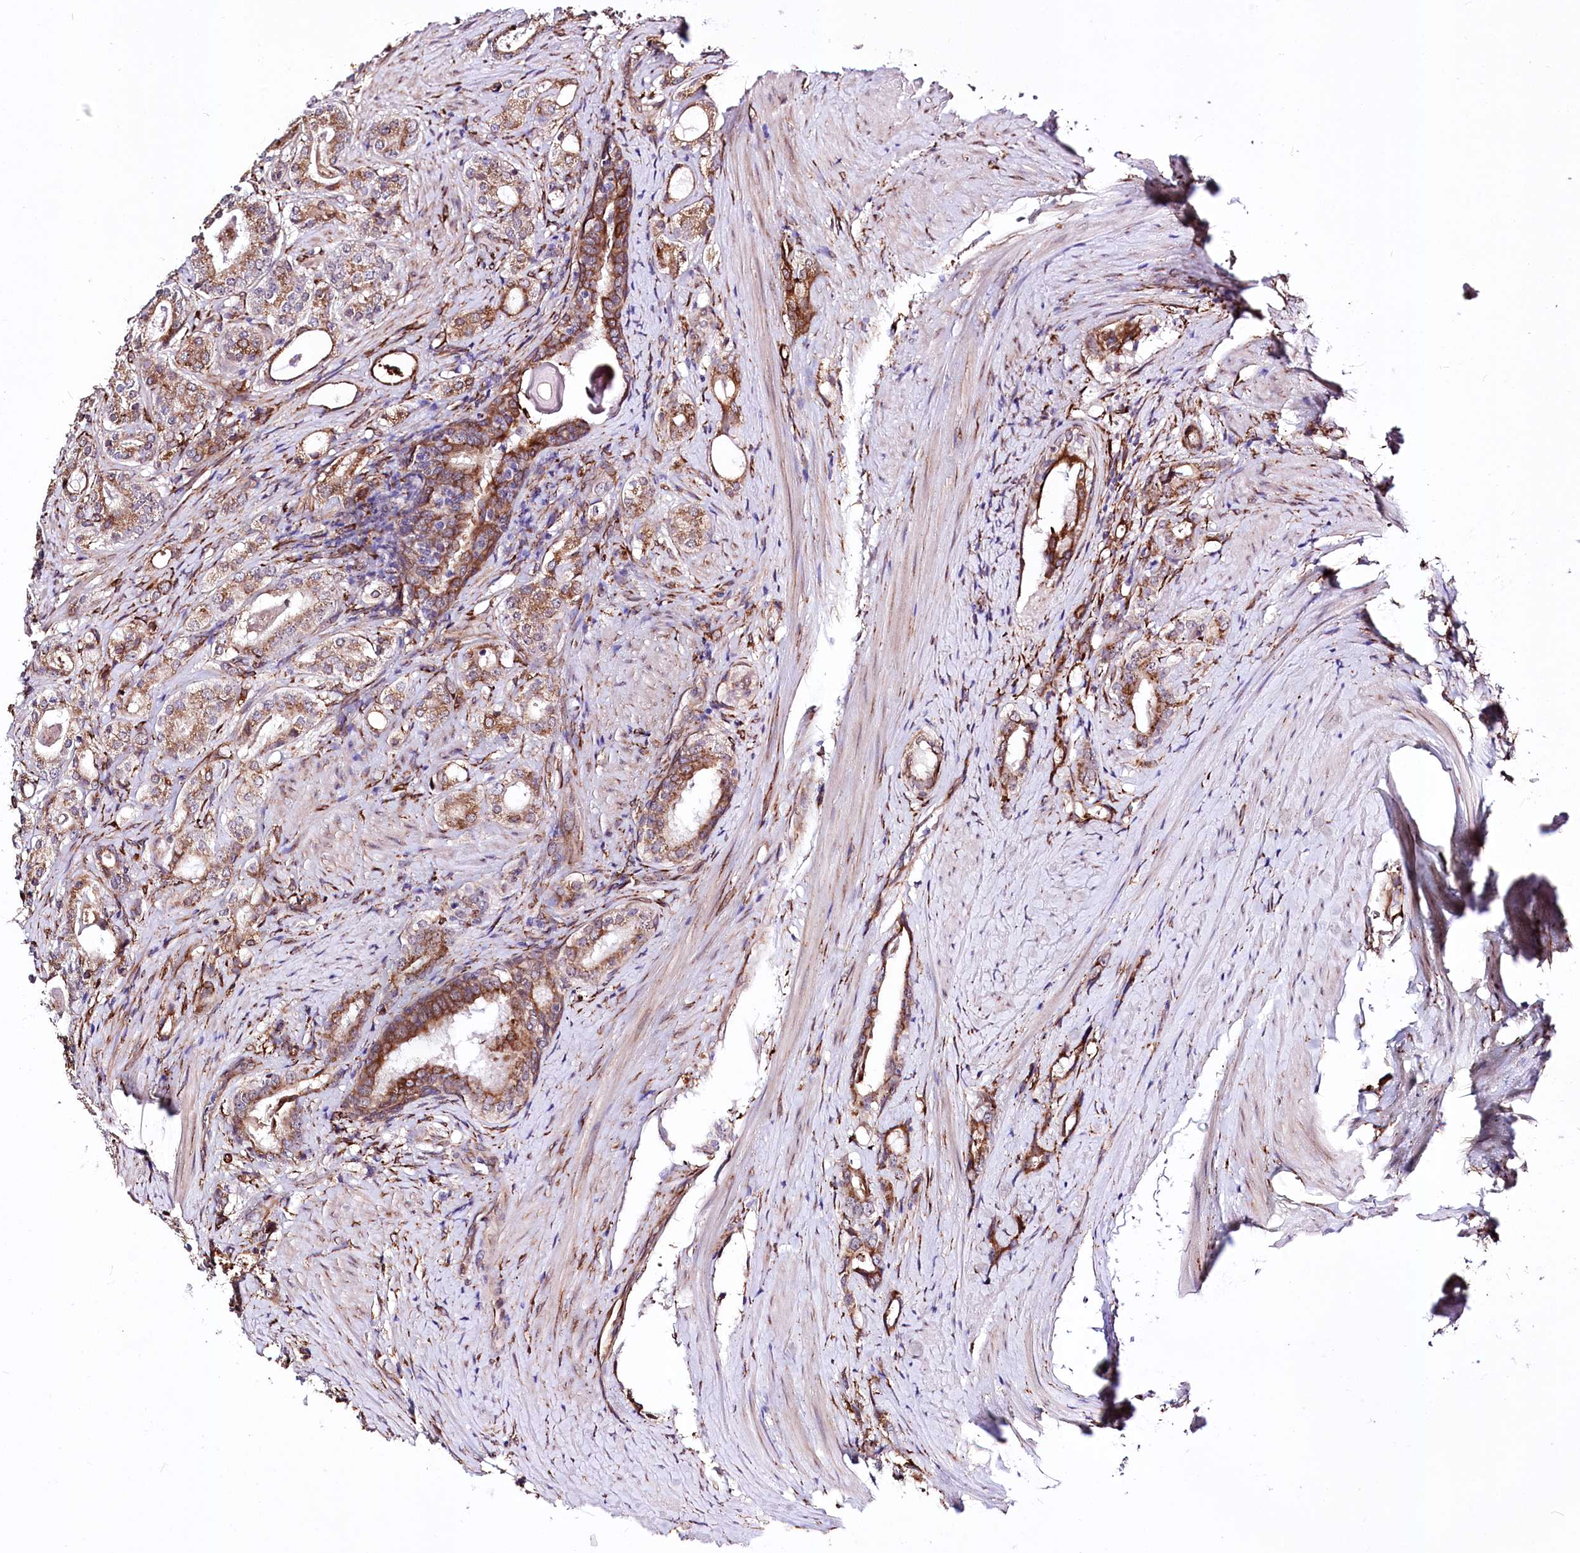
{"staining": {"intensity": "moderate", "quantity": ">75%", "location": "cytoplasmic/membranous"}, "tissue": "prostate cancer", "cell_type": "Tumor cells", "image_type": "cancer", "snomed": [{"axis": "morphology", "description": "Adenocarcinoma, High grade"}, {"axis": "topography", "description": "Prostate"}], "caption": "This photomicrograph exhibits immunohistochemistry staining of prostate high-grade adenocarcinoma, with medium moderate cytoplasmic/membranous positivity in about >75% of tumor cells.", "gene": "WWC1", "patient": {"sex": "male", "age": 63}}